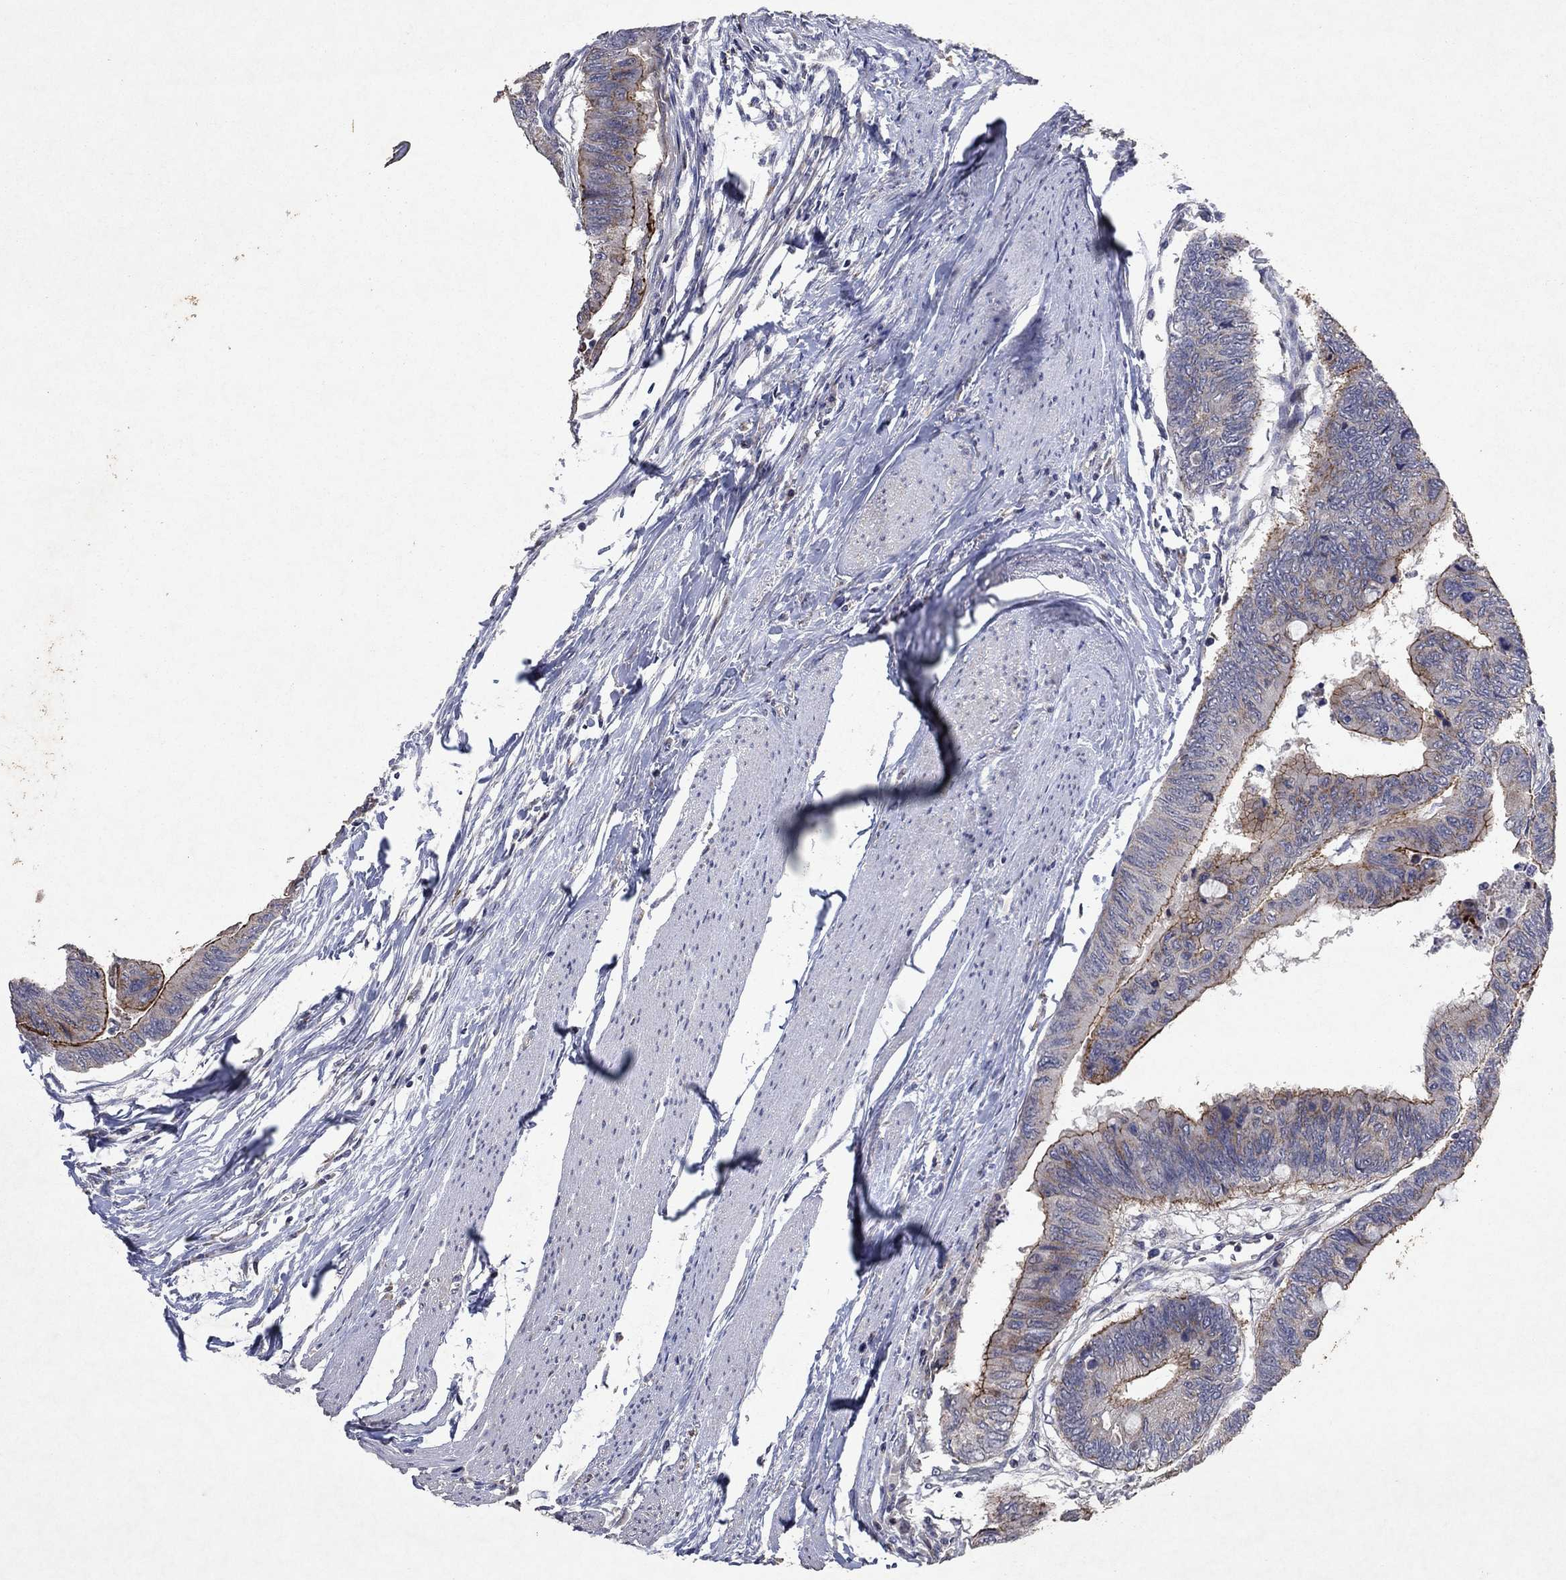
{"staining": {"intensity": "strong", "quantity": "<25%", "location": "cytoplasmic/membranous"}, "tissue": "colorectal cancer", "cell_type": "Tumor cells", "image_type": "cancer", "snomed": [{"axis": "morphology", "description": "Normal tissue, NOS"}, {"axis": "morphology", "description": "Adenocarcinoma, NOS"}, {"axis": "topography", "description": "Rectum"}, {"axis": "topography", "description": "Peripheral nerve tissue"}], "caption": "This photomicrograph shows adenocarcinoma (colorectal) stained with immunohistochemistry (IHC) to label a protein in brown. The cytoplasmic/membranous of tumor cells show strong positivity for the protein. Nuclei are counter-stained blue.", "gene": "FRG1", "patient": {"sex": "male", "age": 92}}